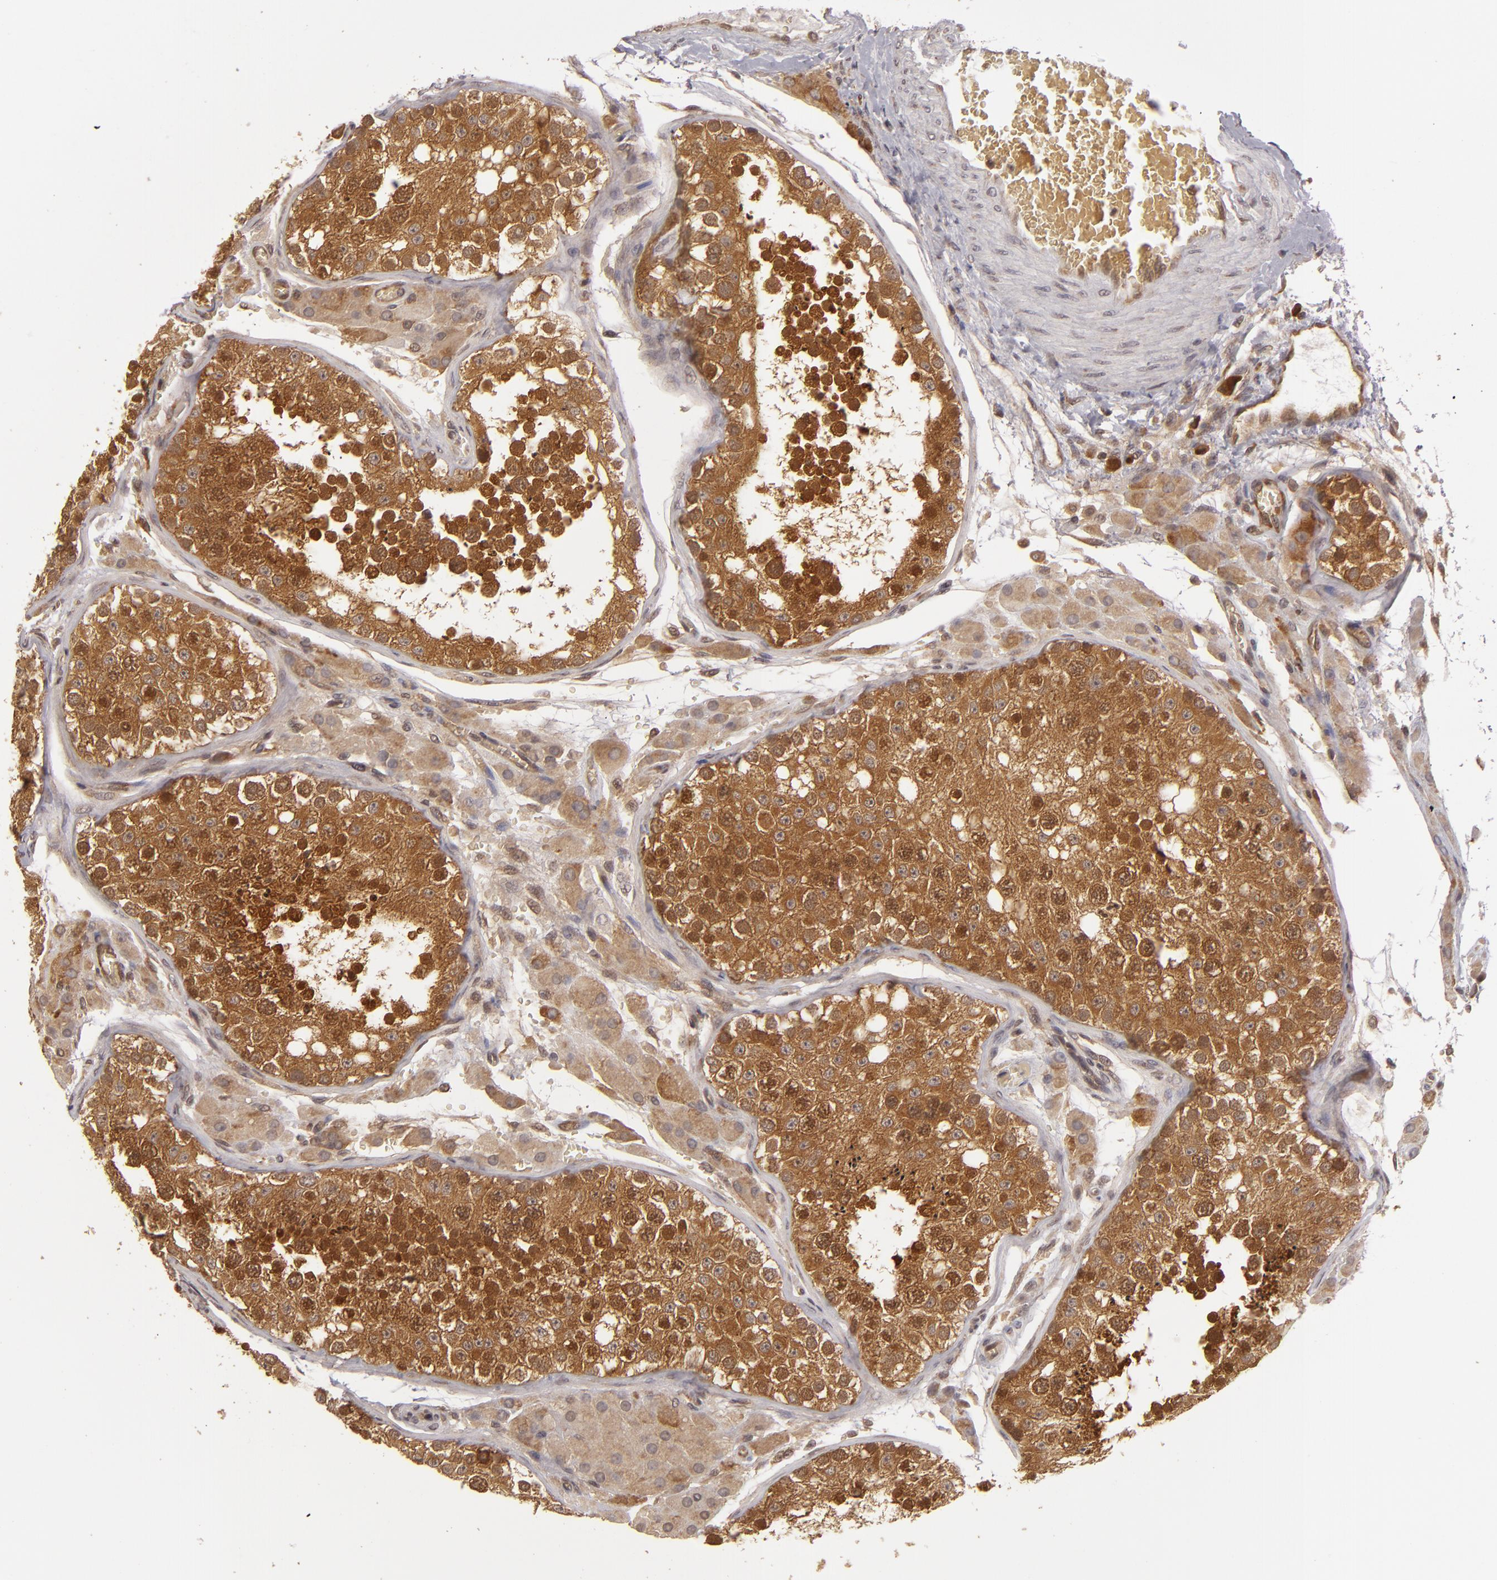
{"staining": {"intensity": "strong", "quantity": ">75%", "location": "cytoplasmic/membranous"}, "tissue": "testis", "cell_type": "Cells in seminiferous ducts", "image_type": "normal", "snomed": [{"axis": "morphology", "description": "Normal tissue, NOS"}, {"axis": "topography", "description": "Testis"}], "caption": "A brown stain shows strong cytoplasmic/membranous expression of a protein in cells in seminiferous ducts of normal testis. The staining was performed using DAB (3,3'-diaminobenzidine), with brown indicating positive protein expression. Nuclei are stained blue with hematoxylin.", "gene": "MAPK3", "patient": {"sex": "male", "age": 26}}